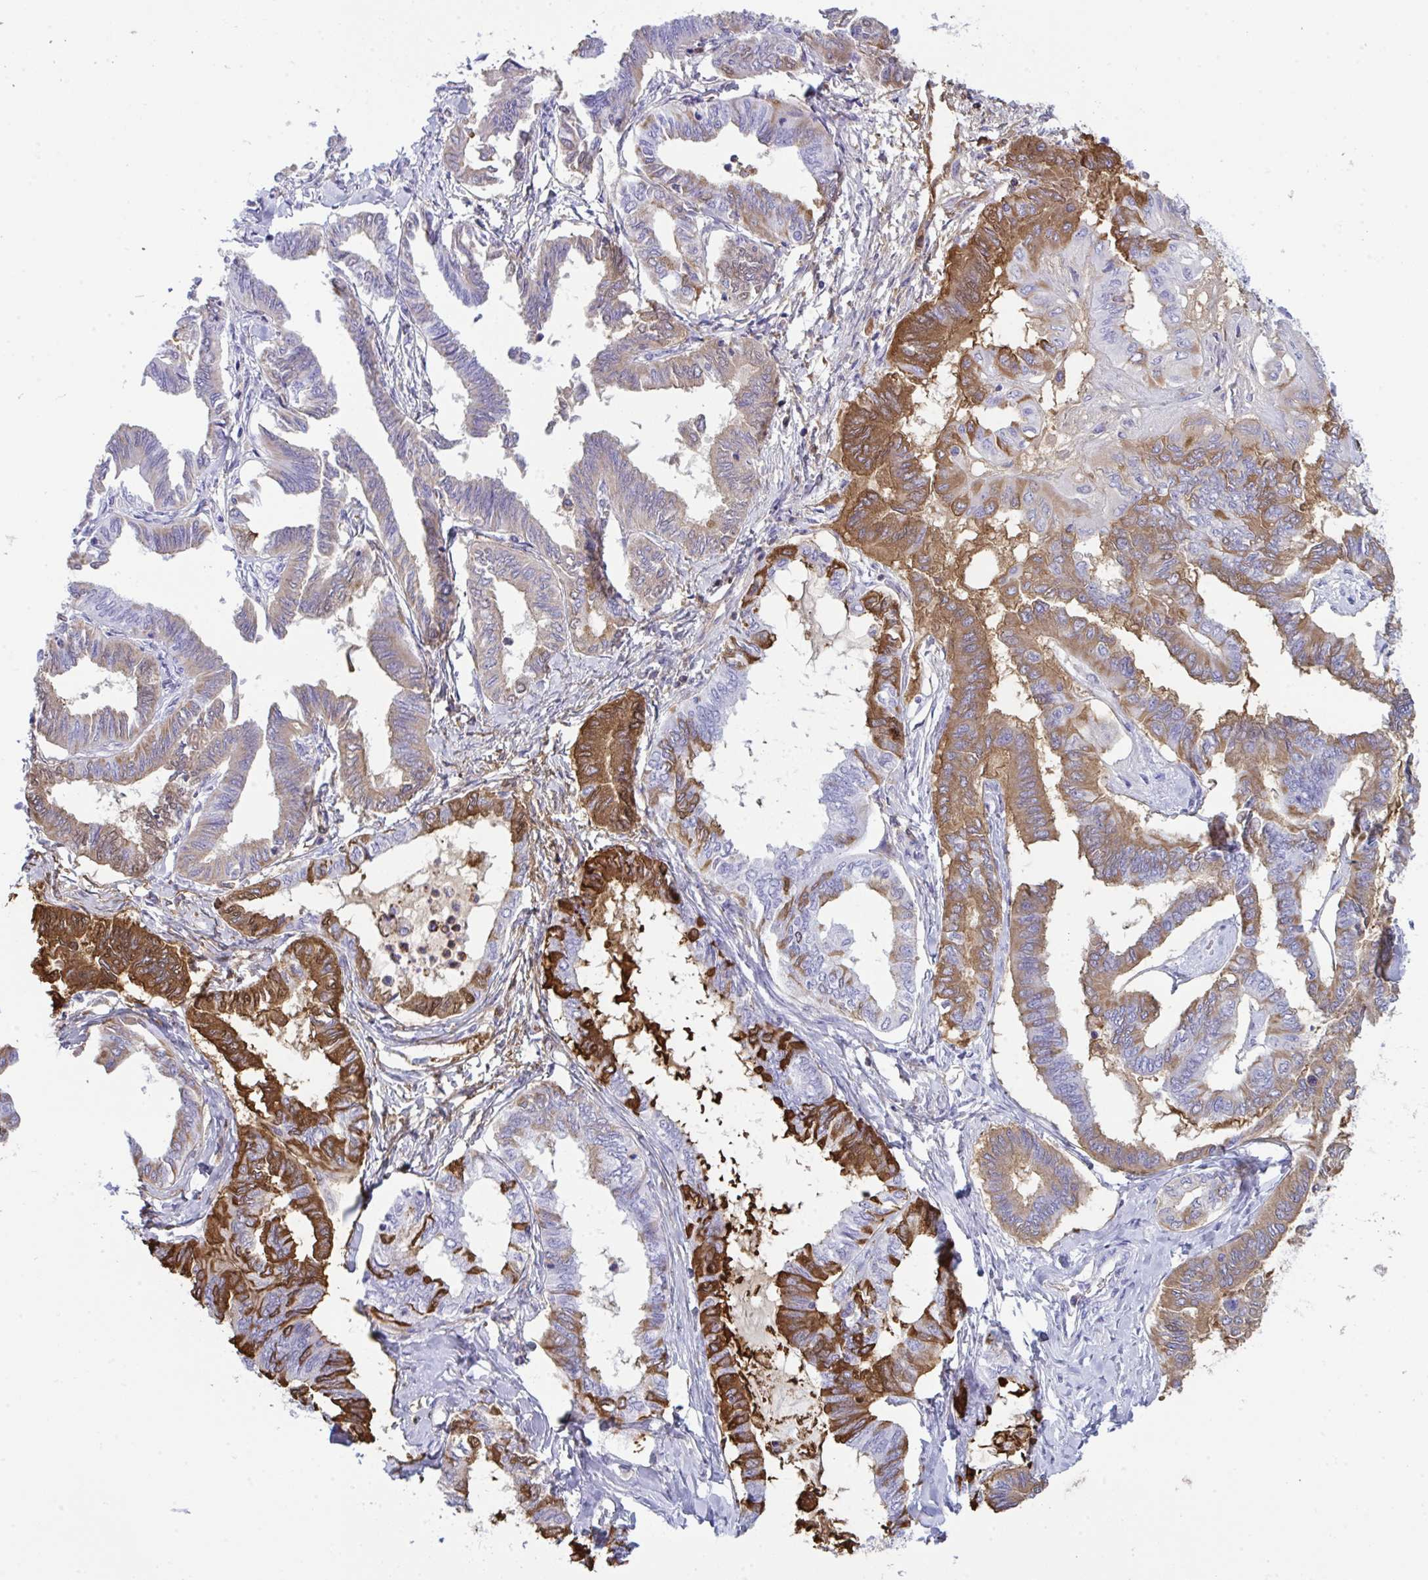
{"staining": {"intensity": "strong", "quantity": "25%-75%", "location": "cytoplasmic/membranous"}, "tissue": "ovarian cancer", "cell_type": "Tumor cells", "image_type": "cancer", "snomed": [{"axis": "morphology", "description": "Carcinoma, endometroid"}, {"axis": "topography", "description": "Ovary"}], "caption": "IHC image of ovarian cancer stained for a protein (brown), which shows high levels of strong cytoplasmic/membranous positivity in approximately 25%-75% of tumor cells.", "gene": "JCHAIN", "patient": {"sex": "female", "age": 70}}